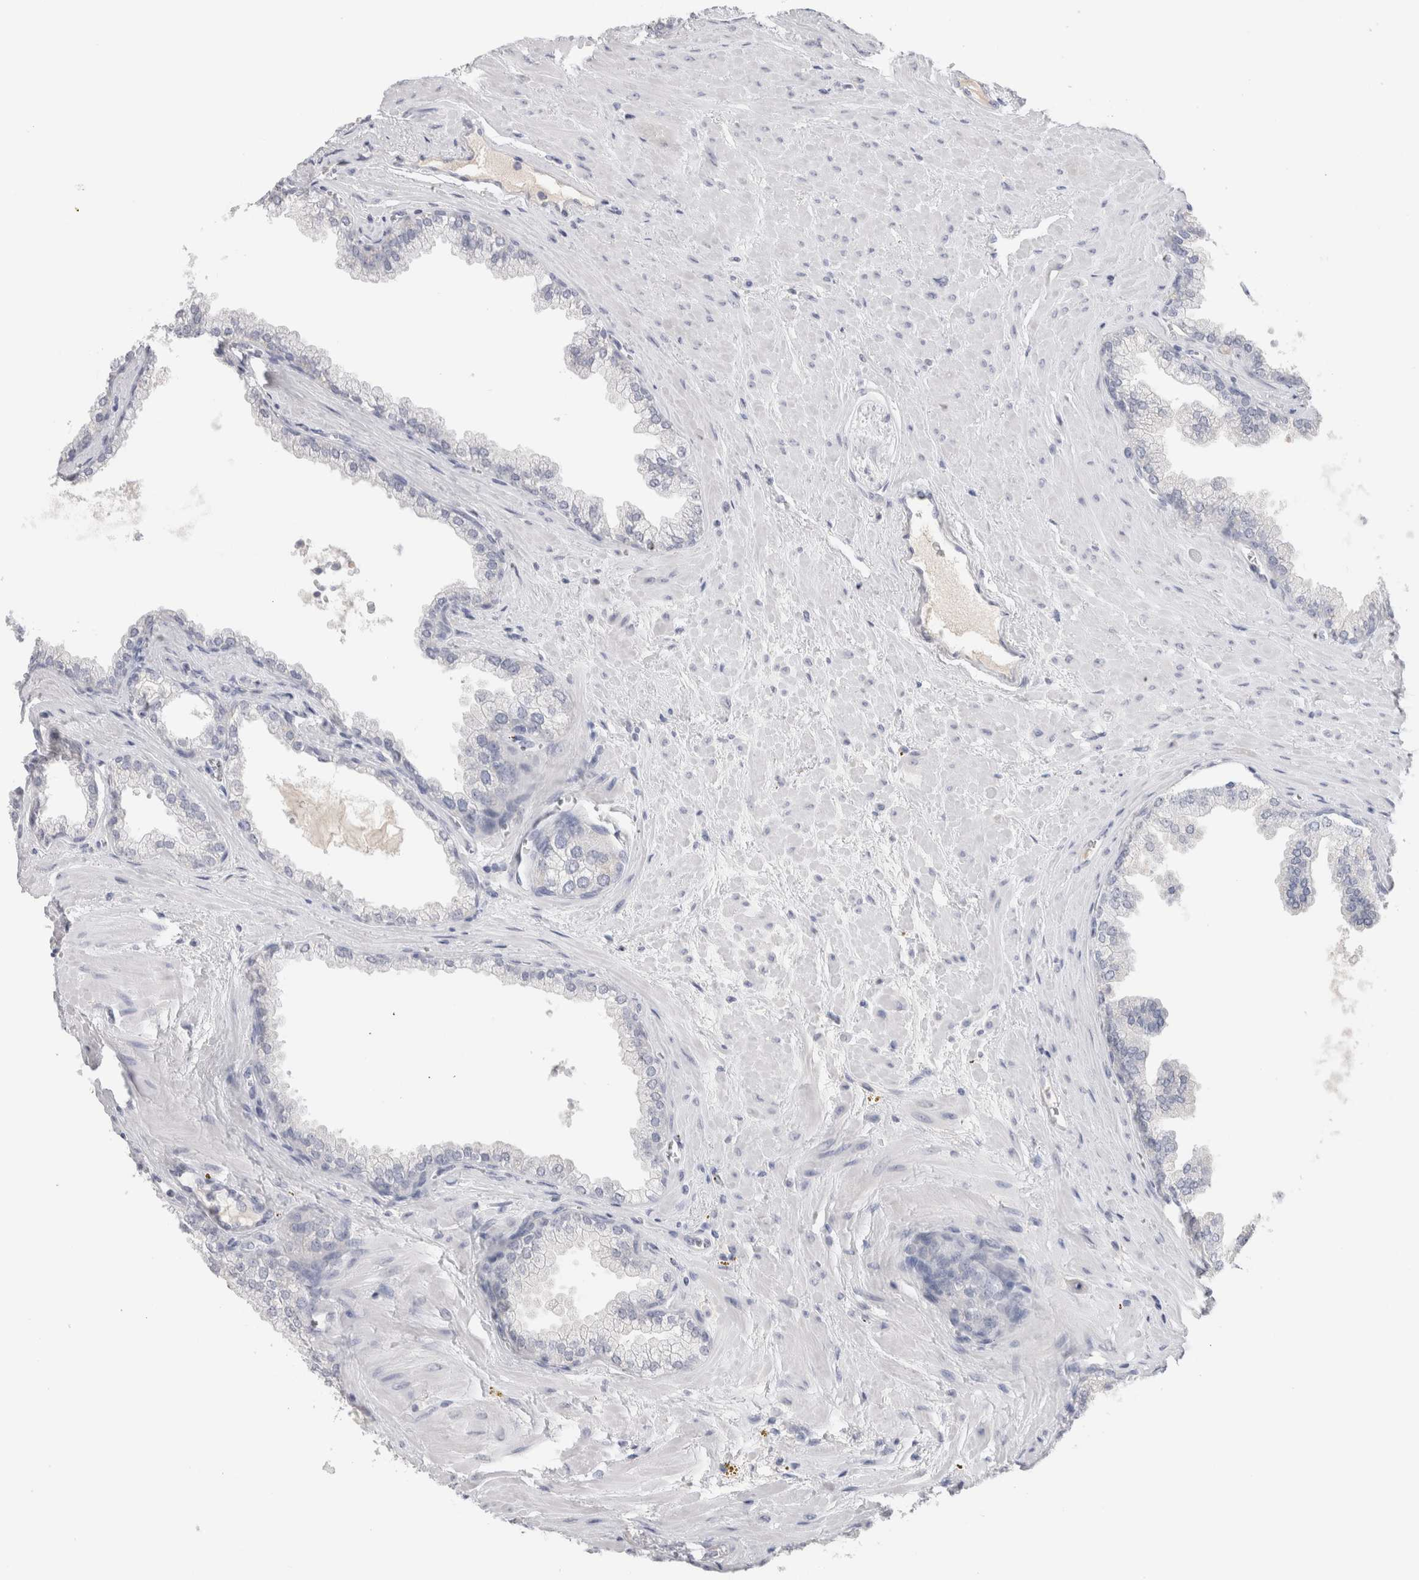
{"staining": {"intensity": "negative", "quantity": "none", "location": "none"}, "tissue": "prostate cancer", "cell_type": "Tumor cells", "image_type": "cancer", "snomed": [{"axis": "morphology", "description": "Adenocarcinoma, Low grade"}, {"axis": "topography", "description": "Prostate"}], "caption": "DAB immunohistochemical staining of human prostate cancer (low-grade adenocarcinoma) exhibits no significant positivity in tumor cells.", "gene": "LAMP3", "patient": {"sex": "male", "age": 71}}